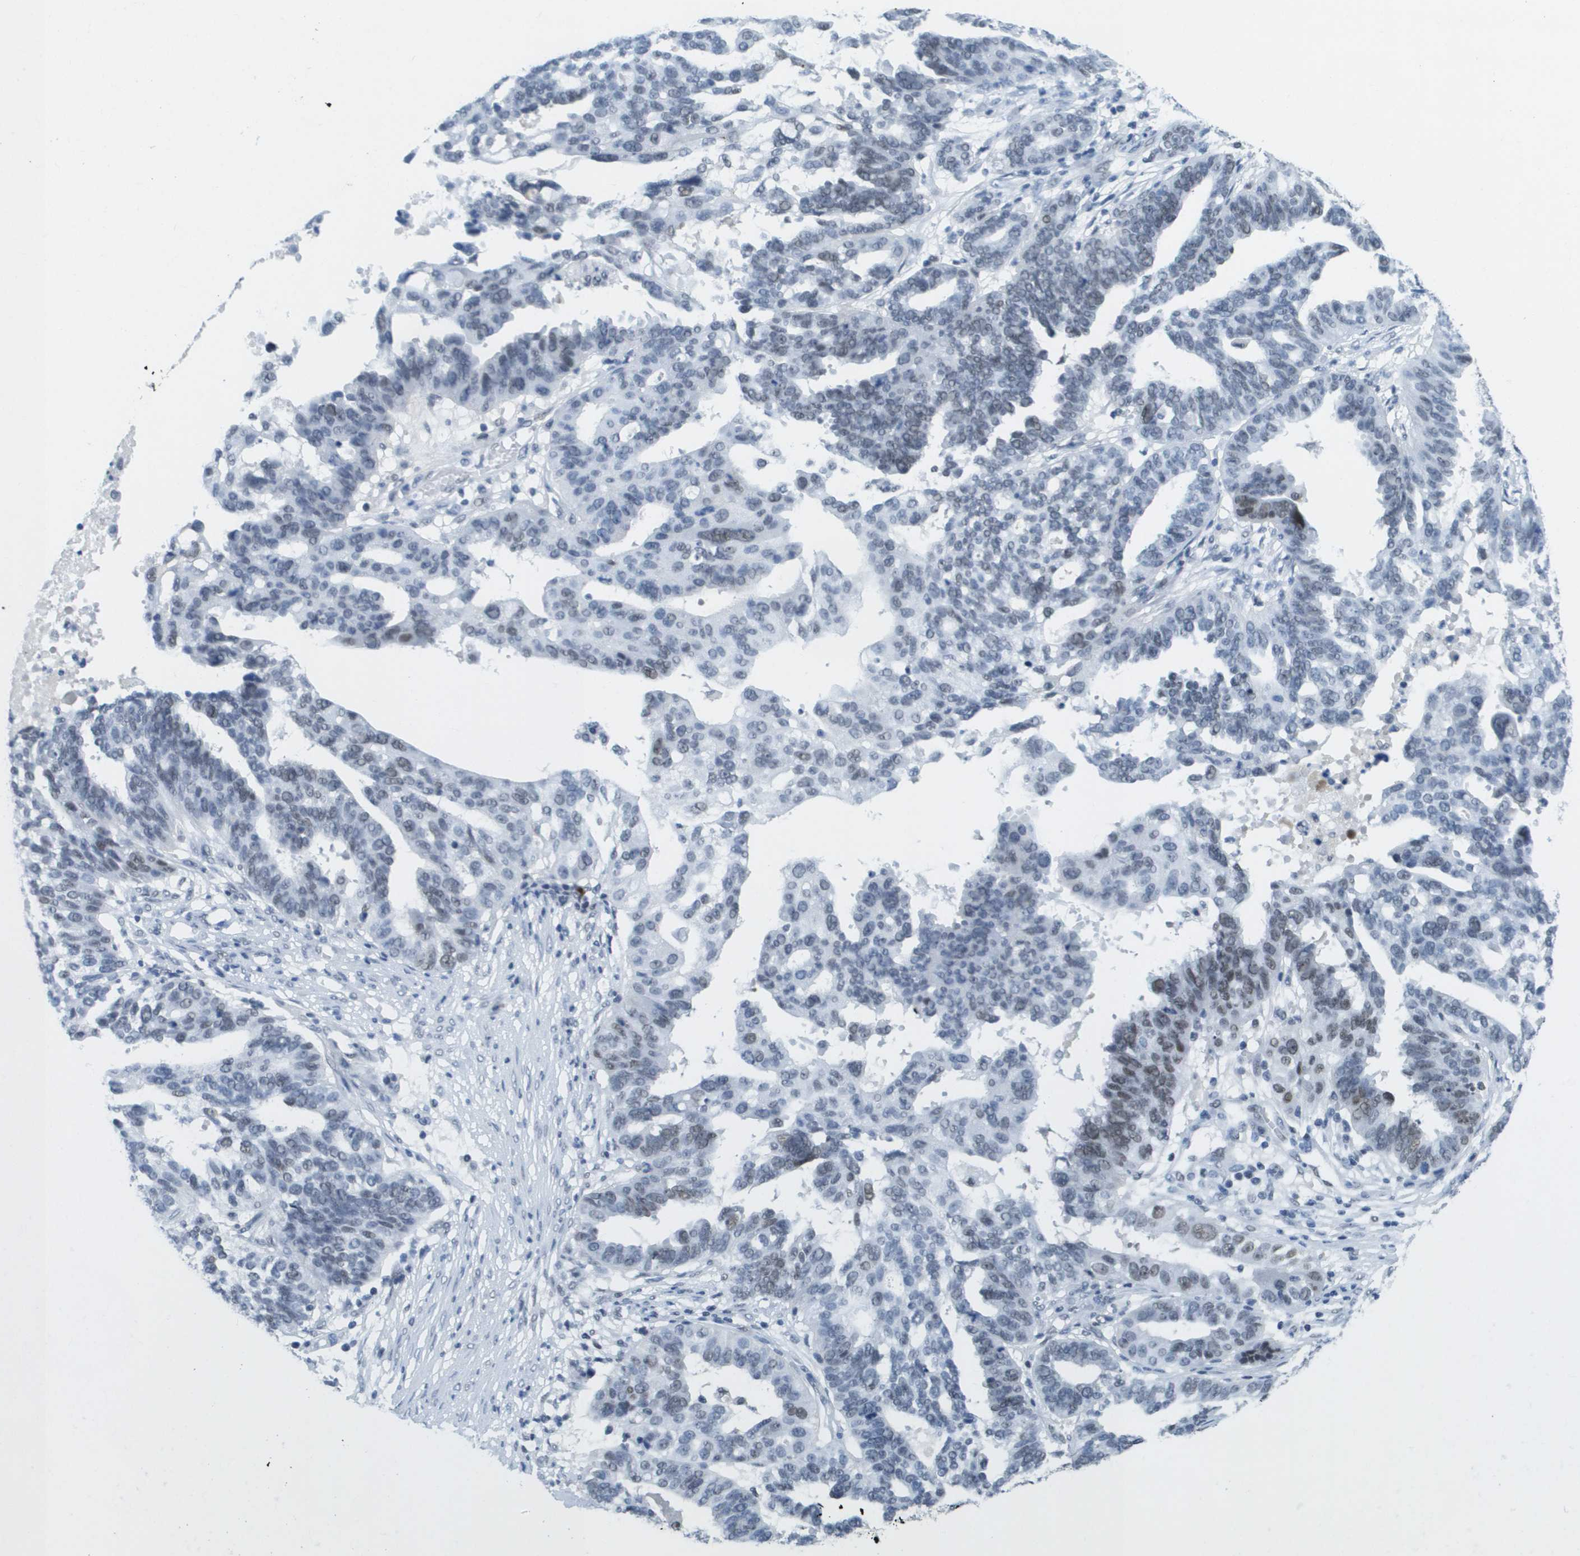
{"staining": {"intensity": "moderate", "quantity": "<25%", "location": "nuclear"}, "tissue": "ovarian cancer", "cell_type": "Tumor cells", "image_type": "cancer", "snomed": [{"axis": "morphology", "description": "Cystadenocarcinoma, serous, NOS"}, {"axis": "topography", "description": "Ovary"}], "caption": "Ovarian cancer (serous cystadenocarcinoma) stained with immunohistochemistry (IHC) displays moderate nuclear expression in approximately <25% of tumor cells. (DAB (3,3'-diaminobenzidine) IHC with brightfield microscopy, high magnification).", "gene": "TP53RK", "patient": {"sex": "female", "age": 59}}